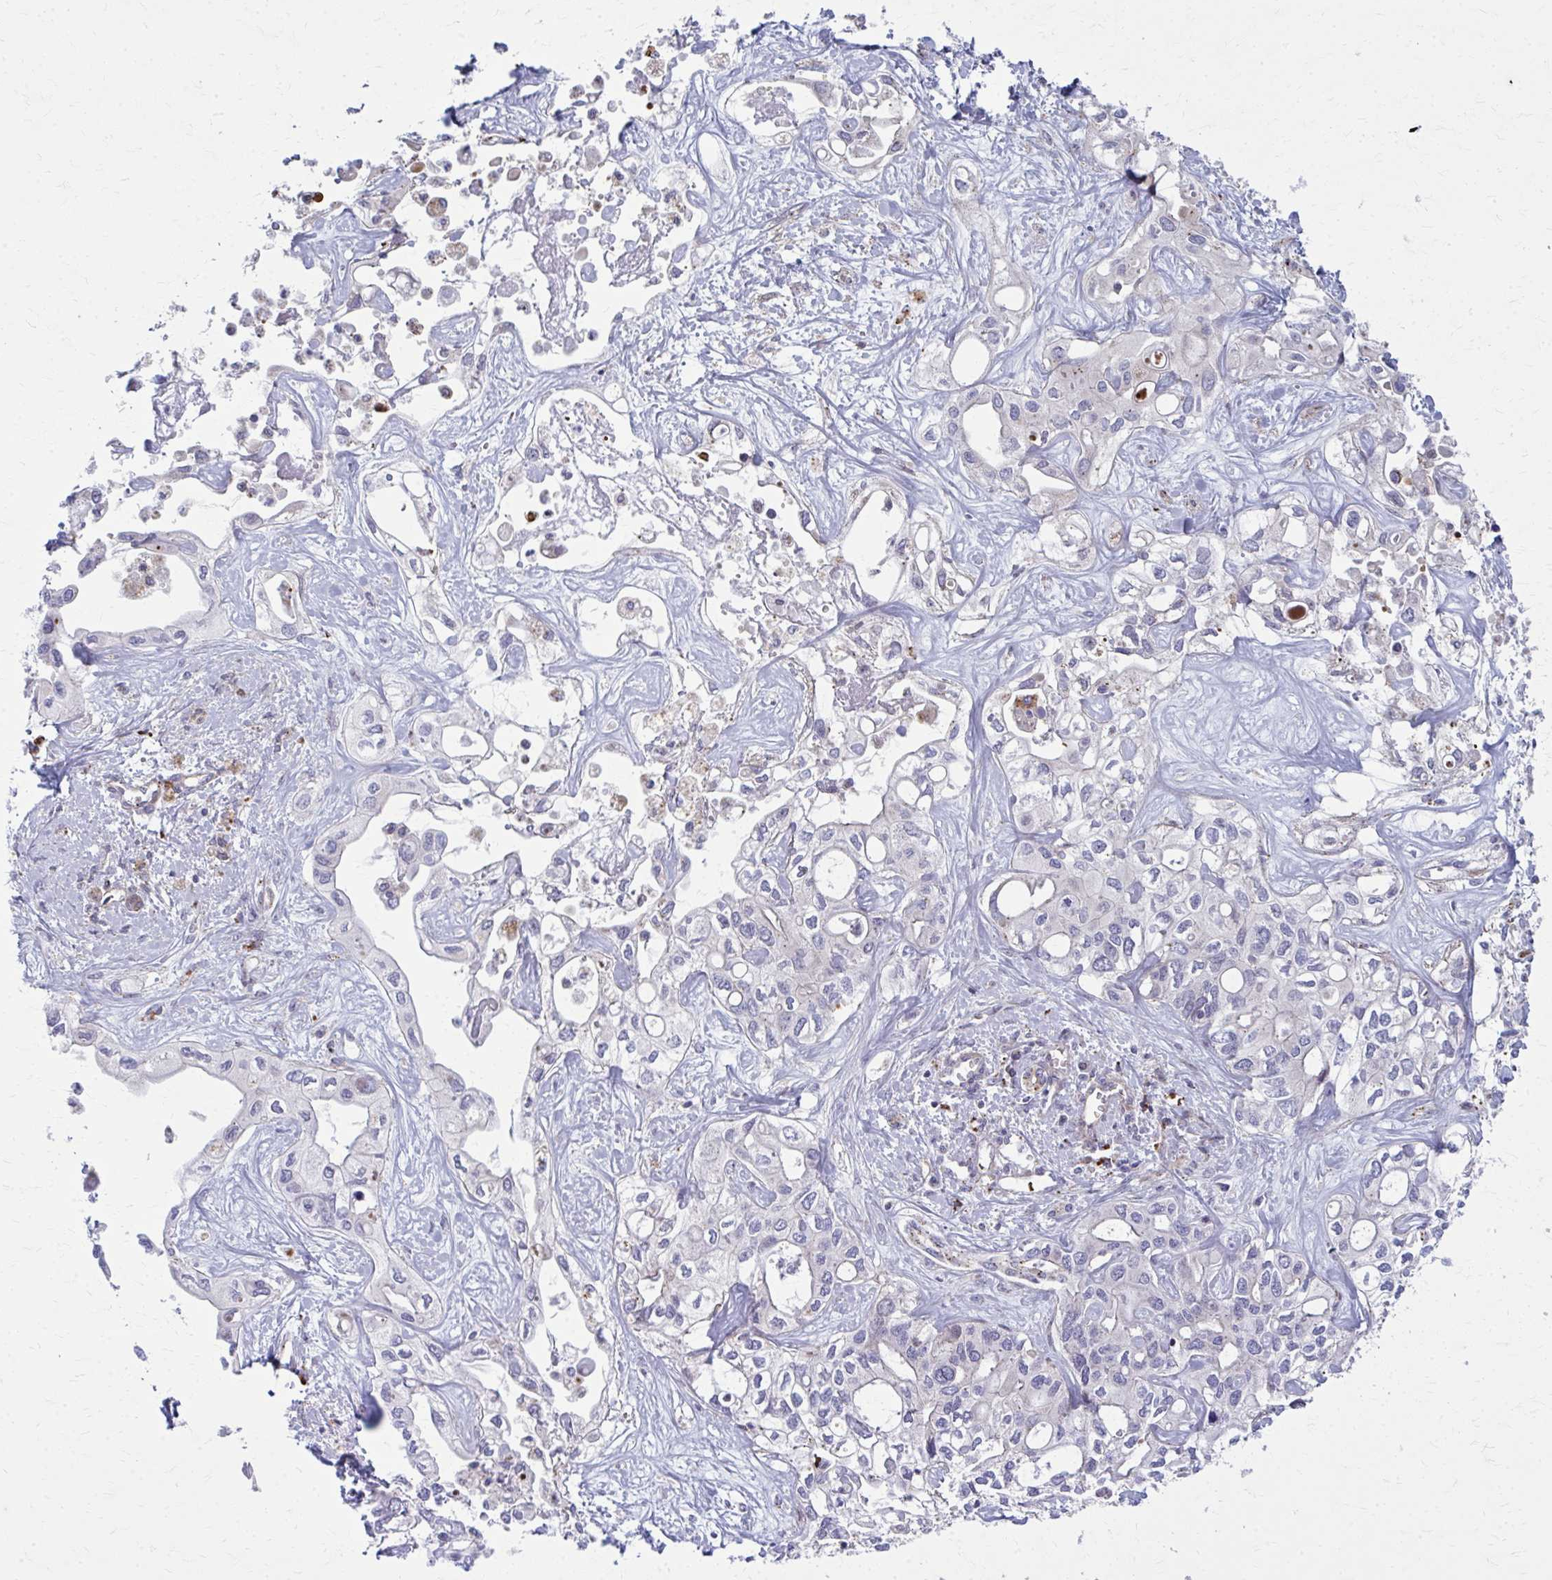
{"staining": {"intensity": "negative", "quantity": "none", "location": "none"}, "tissue": "liver cancer", "cell_type": "Tumor cells", "image_type": "cancer", "snomed": [{"axis": "morphology", "description": "Cholangiocarcinoma"}, {"axis": "topography", "description": "Liver"}], "caption": "IHC histopathology image of liver cancer stained for a protein (brown), which demonstrates no positivity in tumor cells.", "gene": "LRRC4B", "patient": {"sex": "female", "age": 64}}